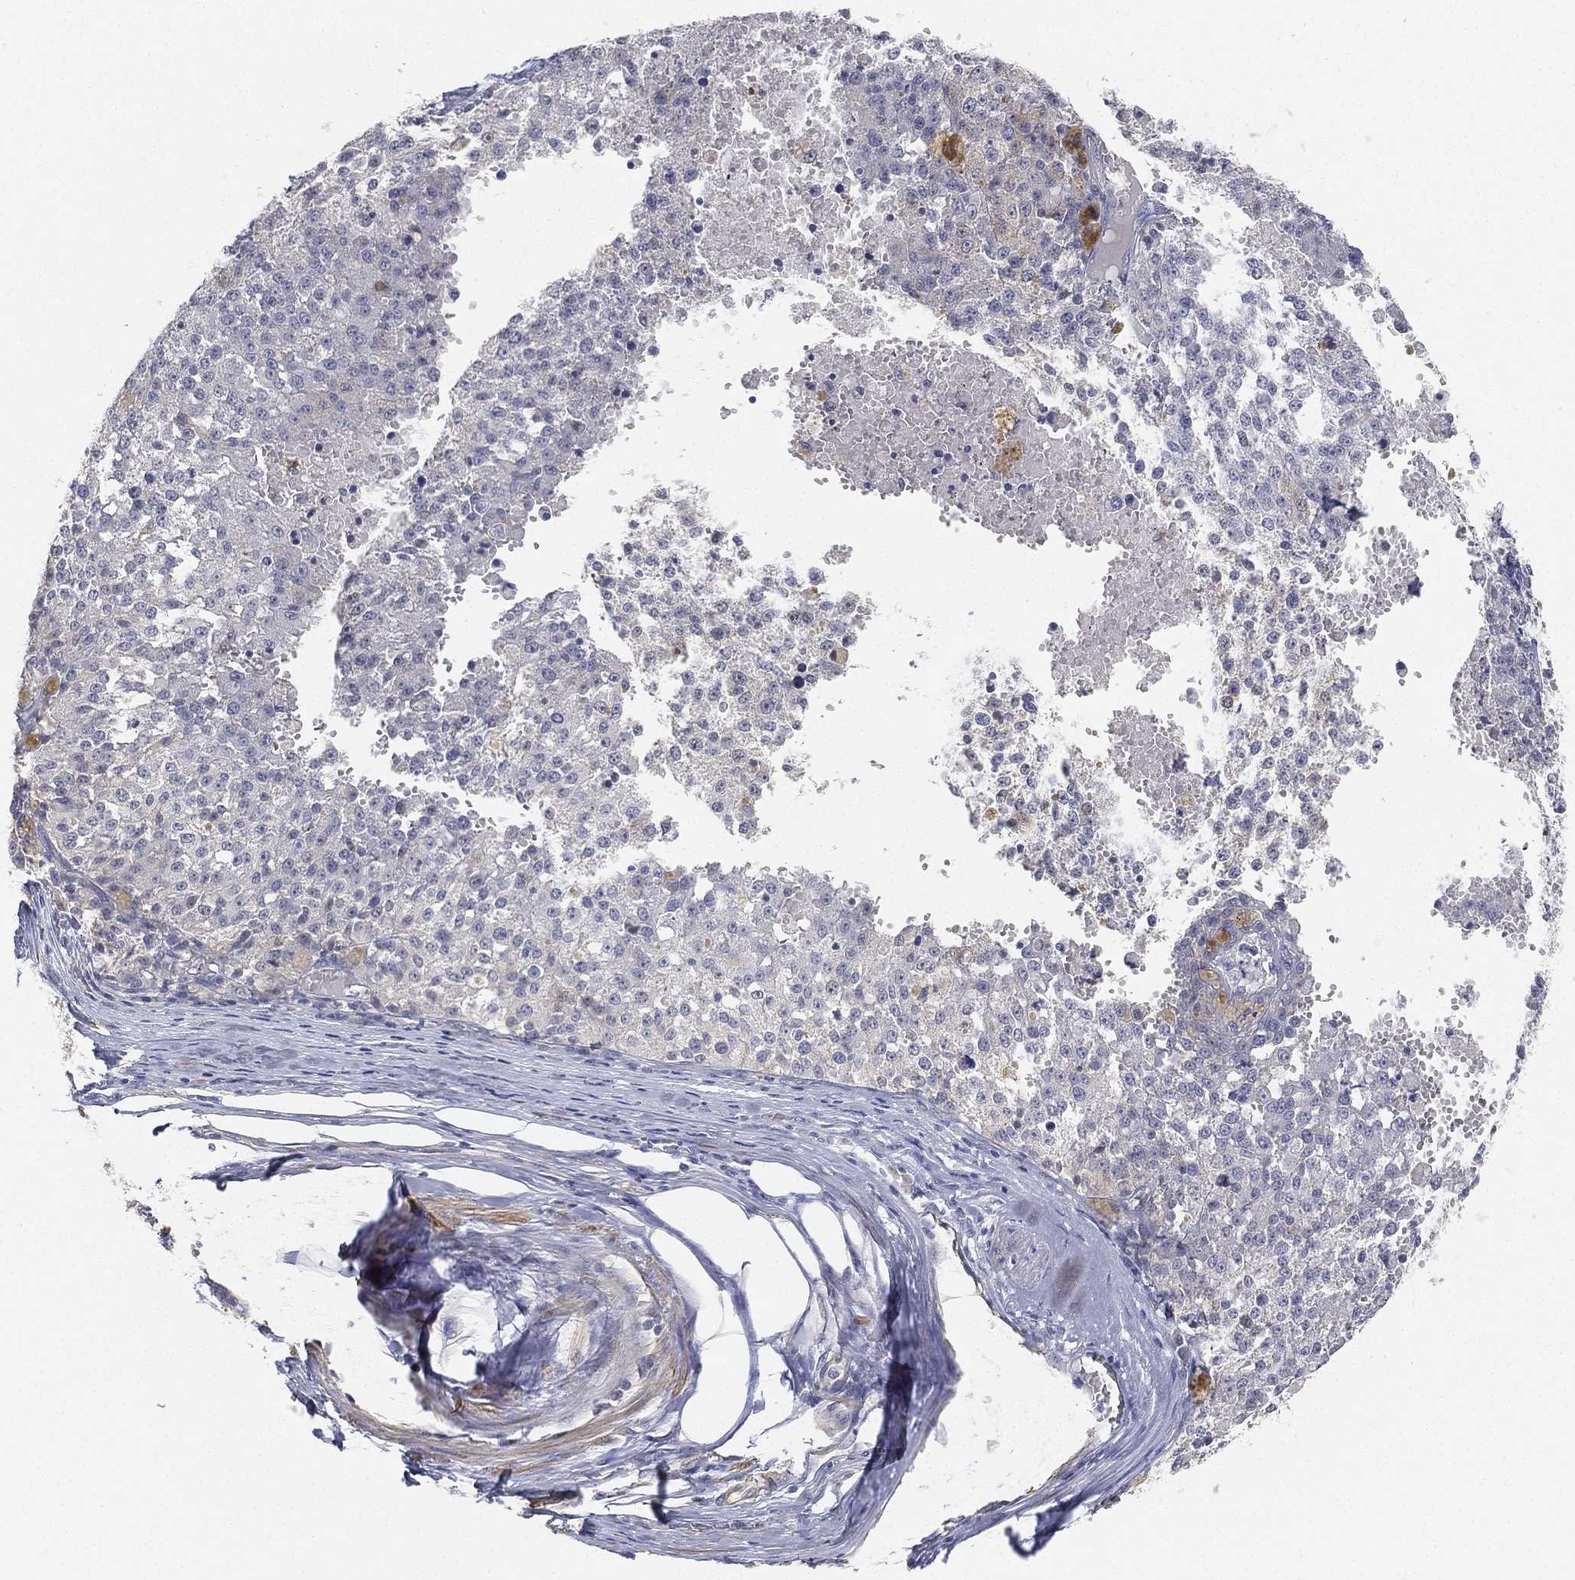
{"staining": {"intensity": "negative", "quantity": "none", "location": "none"}, "tissue": "melanoma", "cell_type": "Tumor cells", "image_type": "cancer", "snomed": [{"axis": "morphology", "description": "Malignant melanoma, Metastatic site"}, {"axis": "topography", "description": "Lymph node"}], "caption": "There is no significant positivity in tumor cells of malignant melanoma (metastatic site).", "gene": "GPR61", "patient": {"sex": "female", "age": 64}}